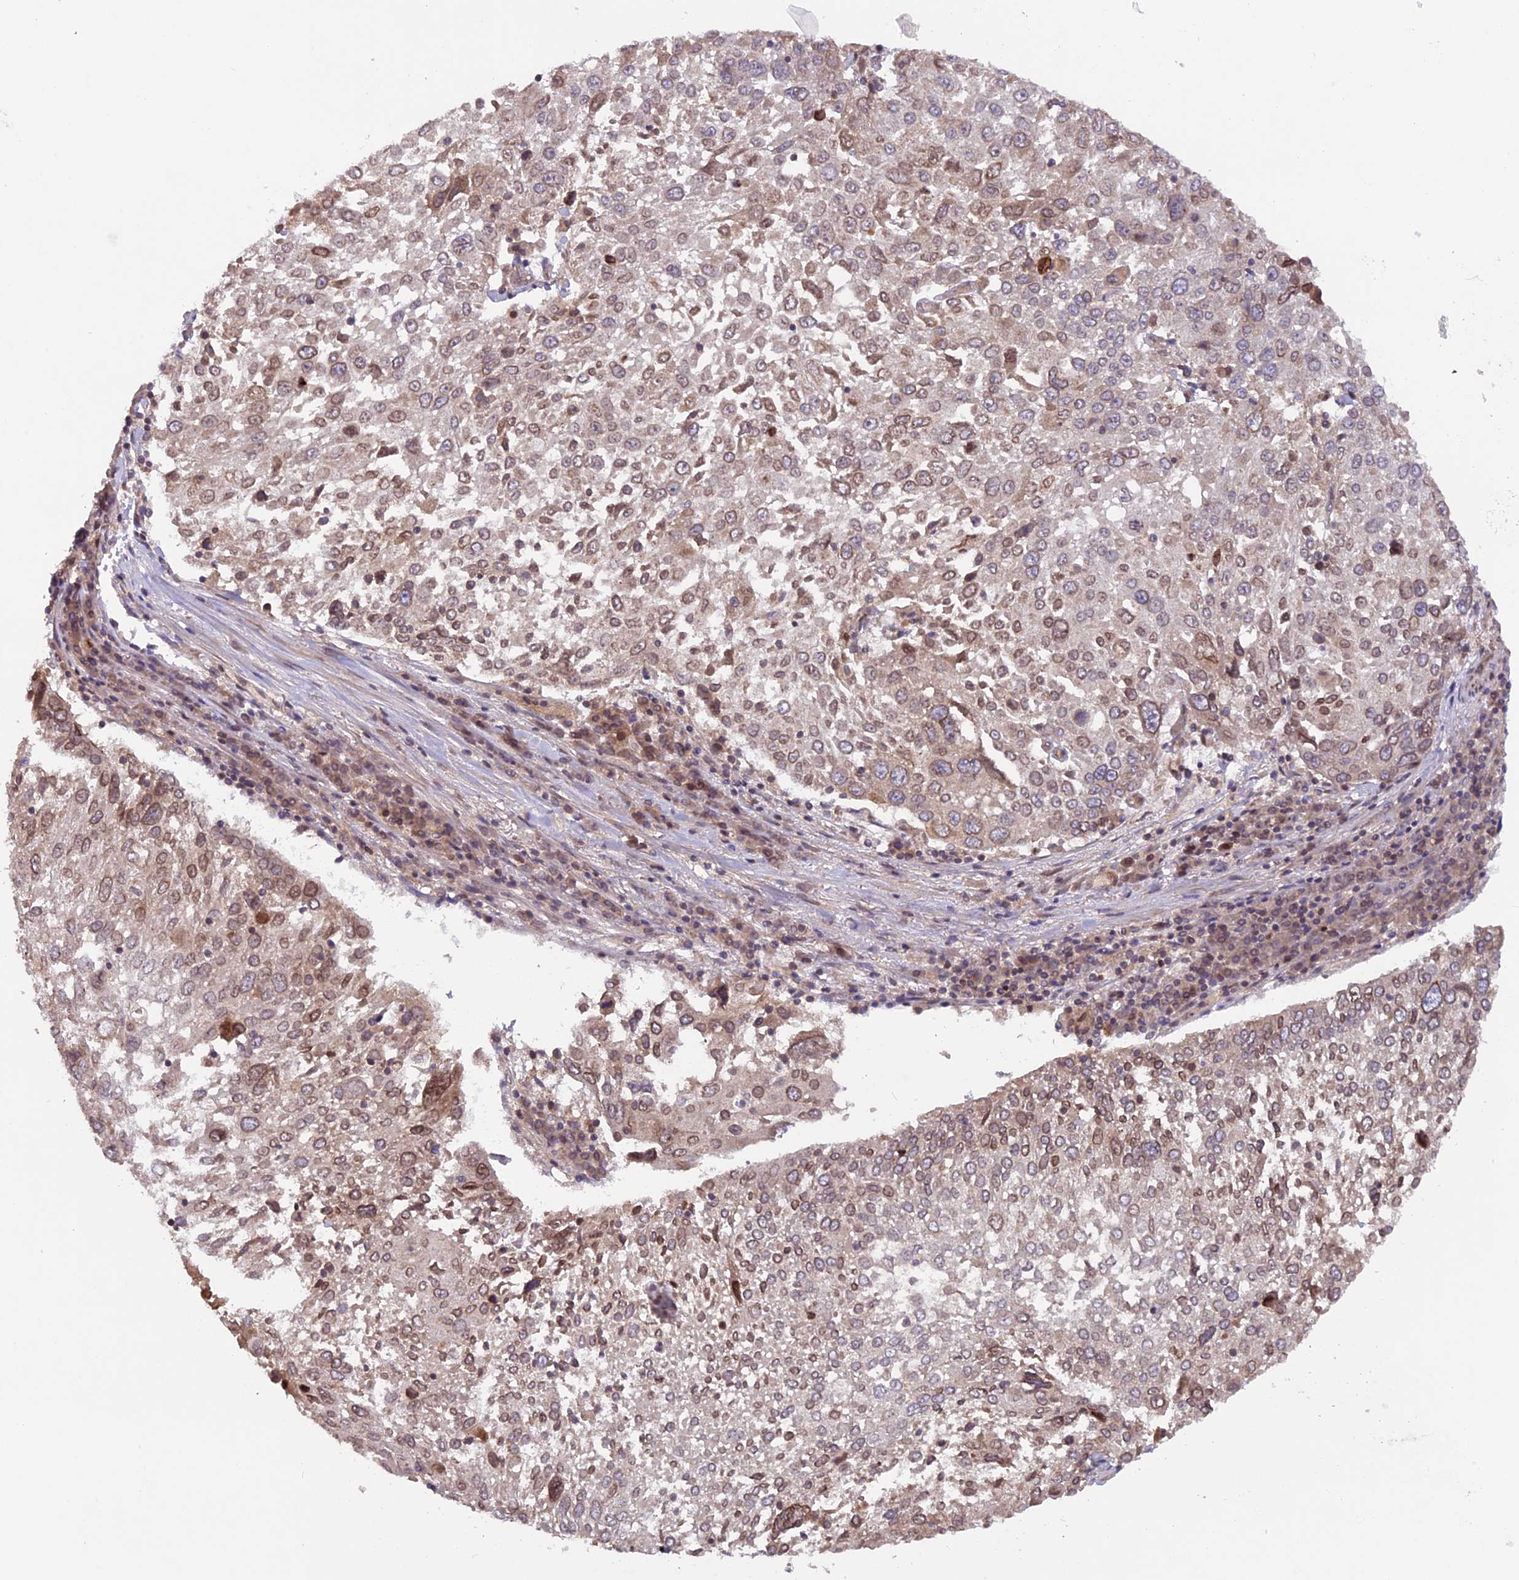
{"staining": {"intensity": "weak", "quantity": "25%-75%", "location": "cytoplasmic/membranous,nuclear"}, "tissue": "lung cancer", "cell_type": "Tumor cells", "image_type": "cancer", "snomed": [{"axis": "morphology", "description": "Squamous cell carcinoma, NOS"}, {"axis": "topography", "description": "Lung"}], "caption": "This image reveals immunohistochemistry staining of lung cancer (squamous cell carcinoma), with low weak cytoplasmic/membranous and nuclear staining in approximately 25%-75% of tumor cells.", "gene": "CCDC125", "patient": {"sex": "male", "age": 65}}